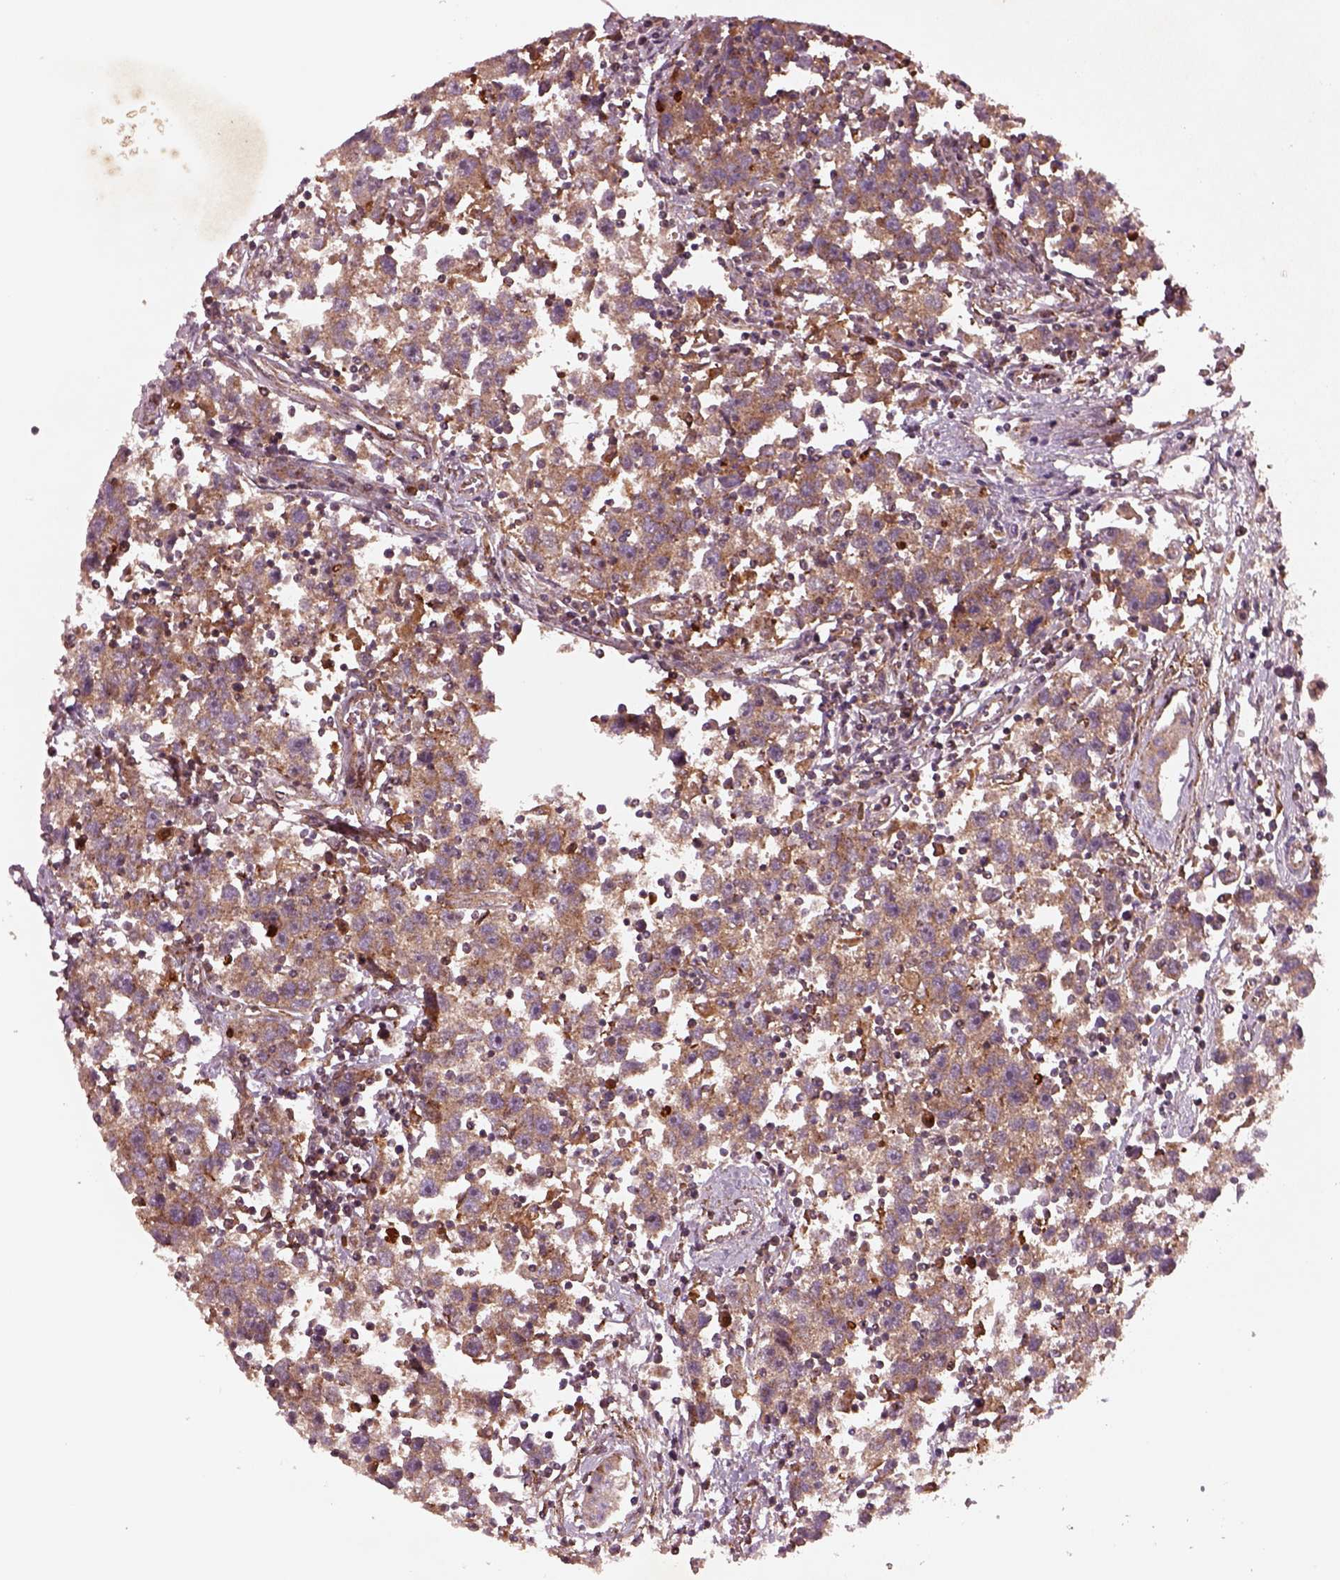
{"staining": {"intensity": "moderate", "quantity": "<25%", "location": "cytoplasmic/membranous"}, "tissue": "testis cancer", "cell_type": "Tumor cells", "image_type": "cancer", "snomed": [{"axis": "morphology", "description": "Seminoma, NOS"}, {"axis": "topography", "description": "Testis"}], "caption": "Immunohistochemistry staining of seminoma (testis), which demonstrates low levels of moderate cytoplasmic/membranous staining in about <25% of tumor cells indicating moderate cytoplasmic/membranous protein positivity. The staining was performed using DAB (brown) for protein detection and nuclei were counterstained in hematoxylin (blue).", "gene": "WASHC2A", "patient": {"sex": "male", "age": 30}}